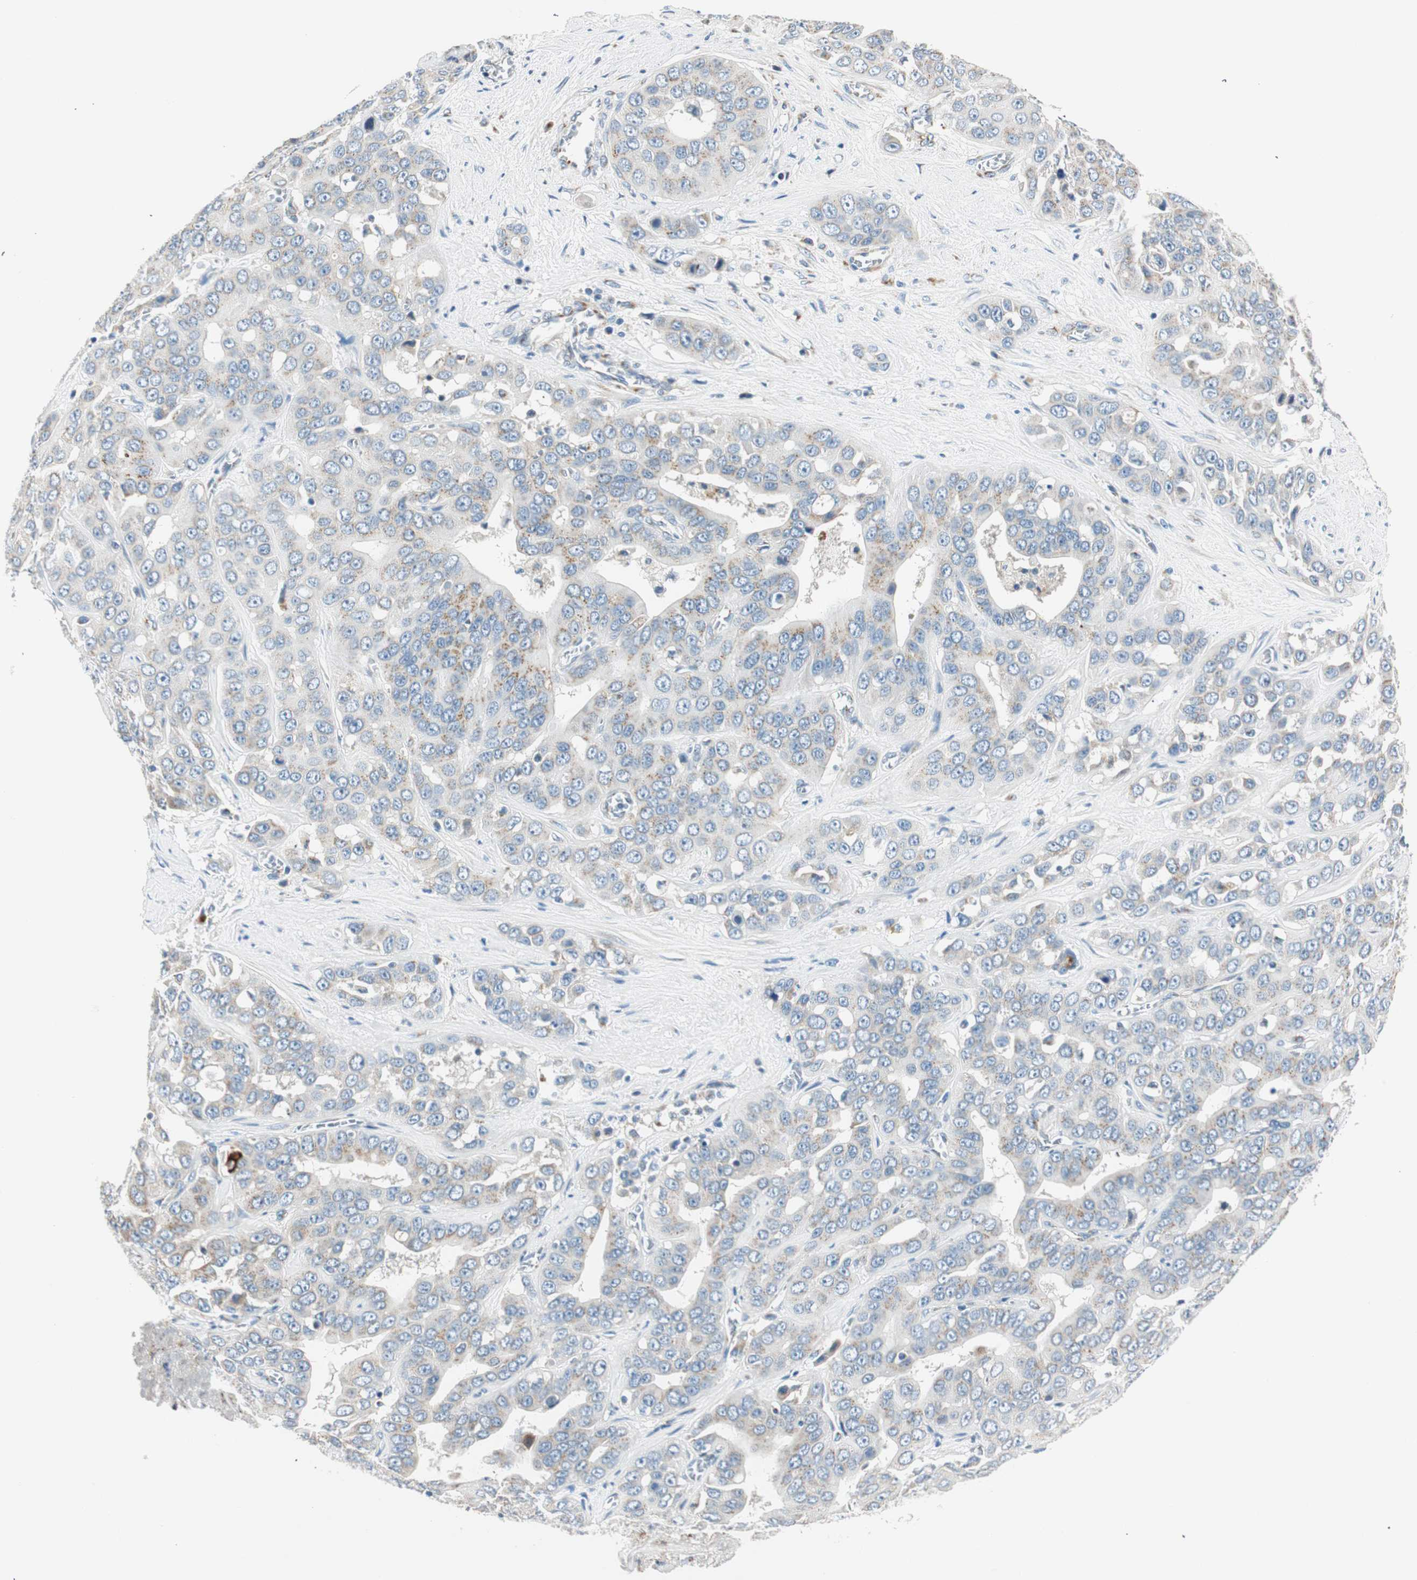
{"staining": {"intensity": "moderate", "quantity": "<25%", "location": "cytoplasmic/membranous"}, "tissue": "liver cancer", "cell_type": "Tumor cells", "image_type": "cancer", "snomed": [{"axis": "morphology", "description": "Cholangiocarcinoma"}, {"axis": "topography", "description": "Liver"}], "caption": "The micrograph exhibits staining of liver cancer, revealing moderate cytoplasmic/membranous protein positivity (brown color) within tumor cells.", "gene": "TMF1", "patient": {"sex": "female", "age": 52}}